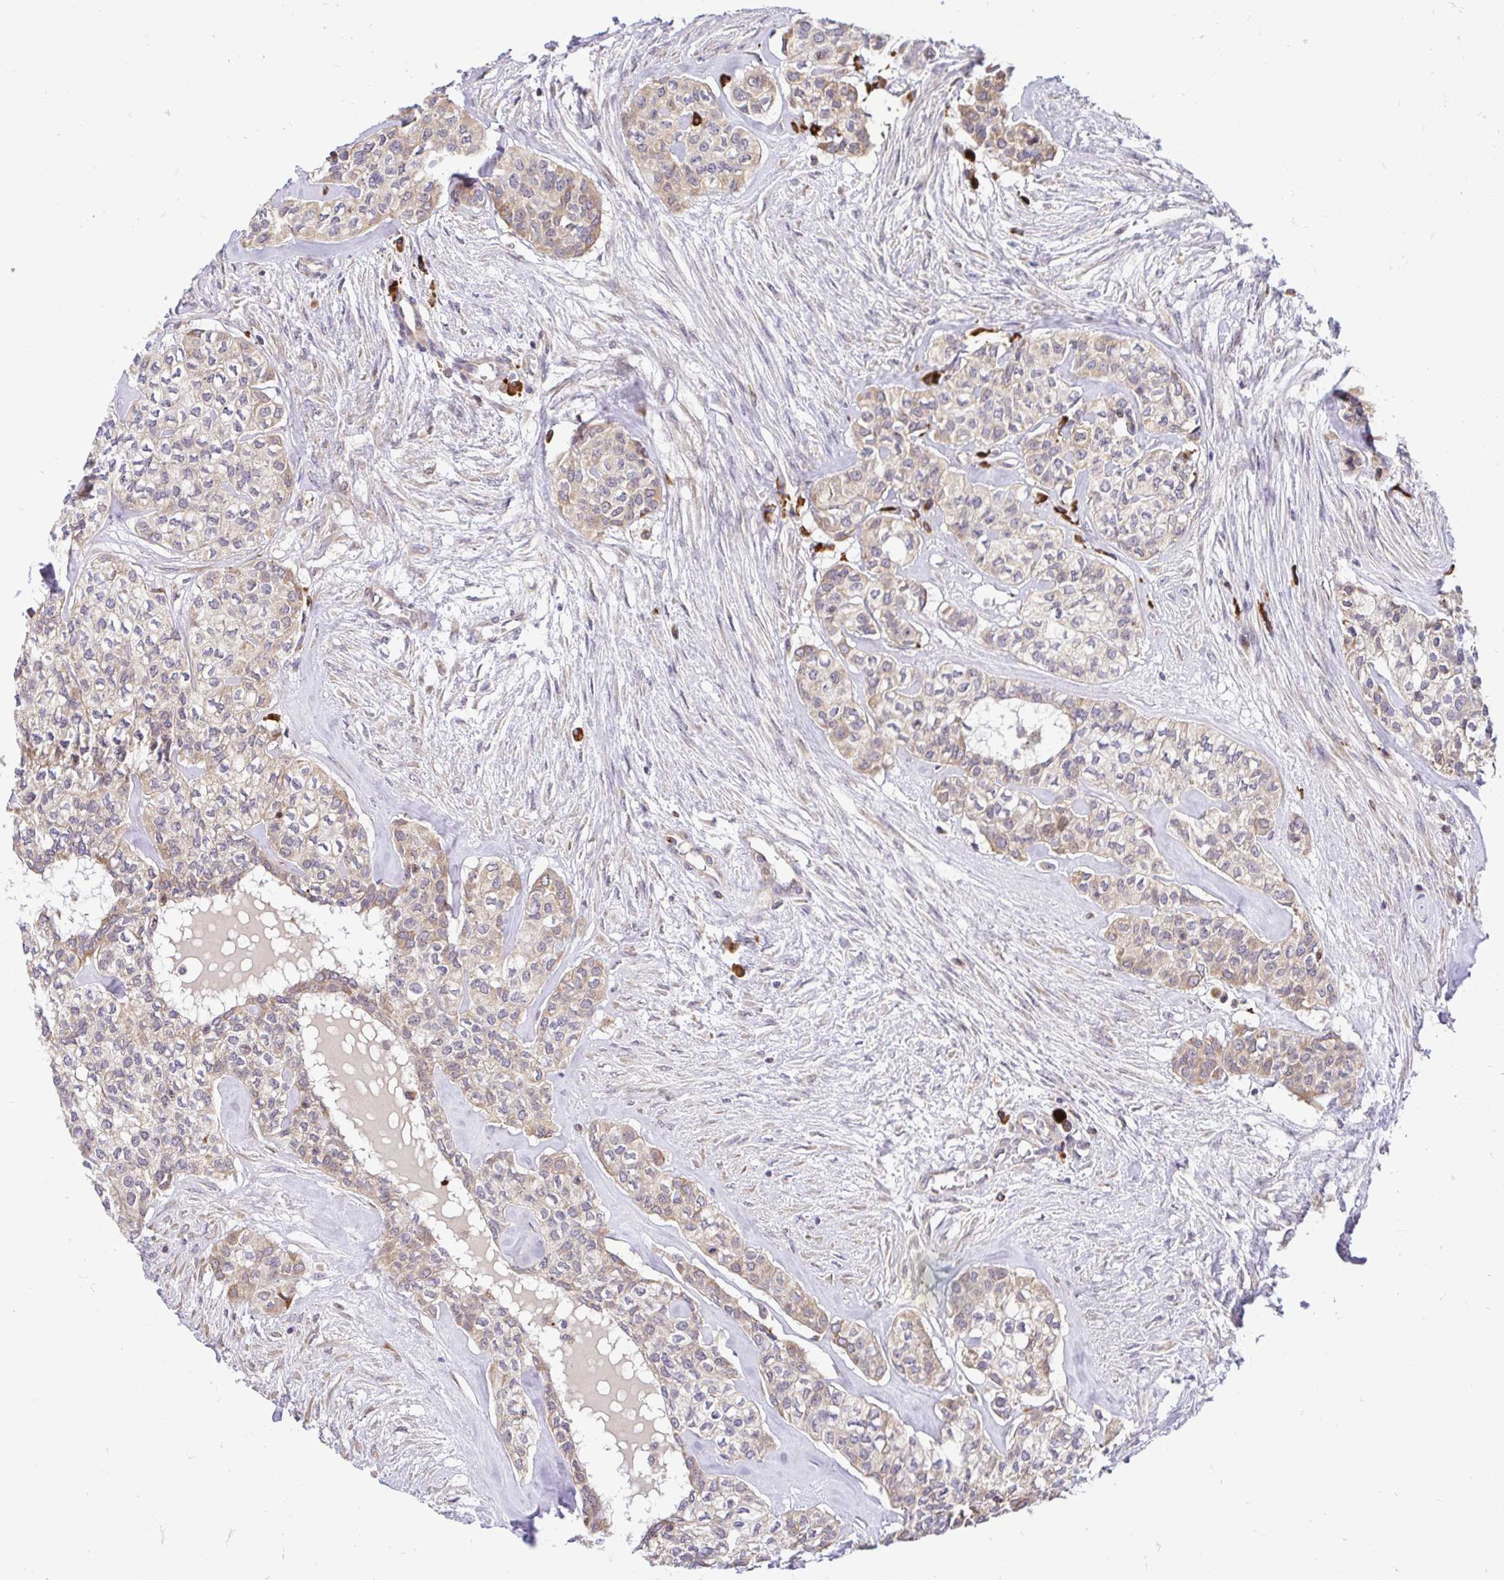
{"staining": {"intensity": "weak", "quantity": "25%-75%", "location": "cytoplasmic/membranous"}, "tissue": "head and neck cancer", "cell_type": "Tumor cells", "image_type": "cancer", "snomed": [{"axis": "morphology", "description": "Adenocarcinoma, NOS"}, {"axis": "topography", "description": "Head-Neck"}], "caption": "An immunohistochemistry micrograph of neoplastic tissue is shown. Protein staining in brown labels weak cytoplasmic/membranous positivity in head and neck cancer (adenocarcinoma) within tumor cells. The protein of interest is stained brown, and the nuclei are stained in blue (DAB (3,3'-diaminobenzidine) IHC with brightfield microscopy, high magnification).", "gene": "NAALAD2", "patient": {"sex": "male", "age": 81}}